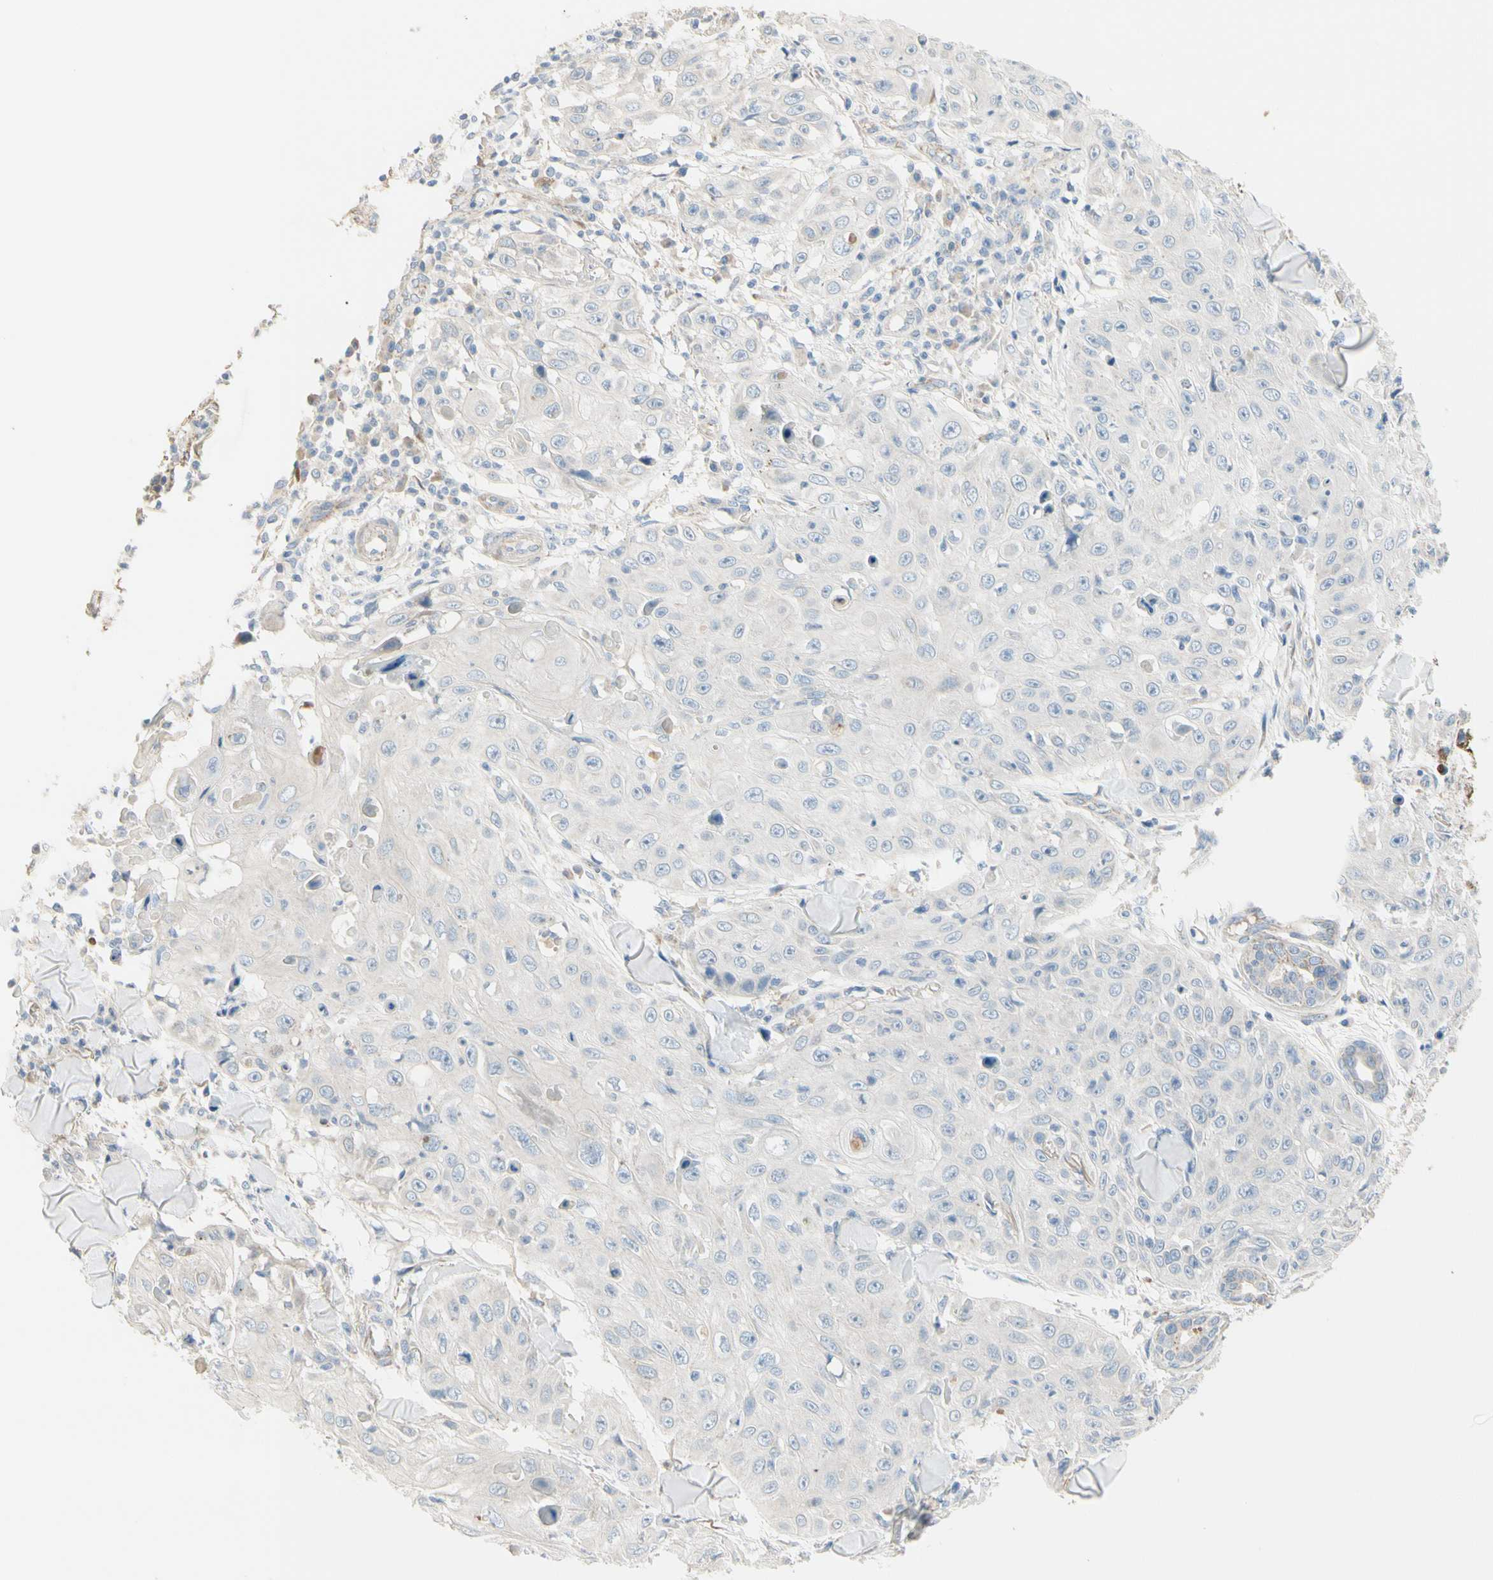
{"staining": {"intensity": "weak", "quantity": "<25%", "location": "cytoplasmic/membranous"}, "tissue": "skin cancer", "cell_type": "Tumor cells", "image_type": "cancer", "snomed": [{"axis": "morphology", "description": "Squamous cell carcinoma, NOS"}, {"axis": "topography", "description": "Skin"}], "caption": "Immunohistochemistry (IHC) image of skin cancer stained for a protein (brown), which demonstrates no staining in tumor cells.", "gene": "EPHA3", "patient": {"sex": "male", "age": 86}}